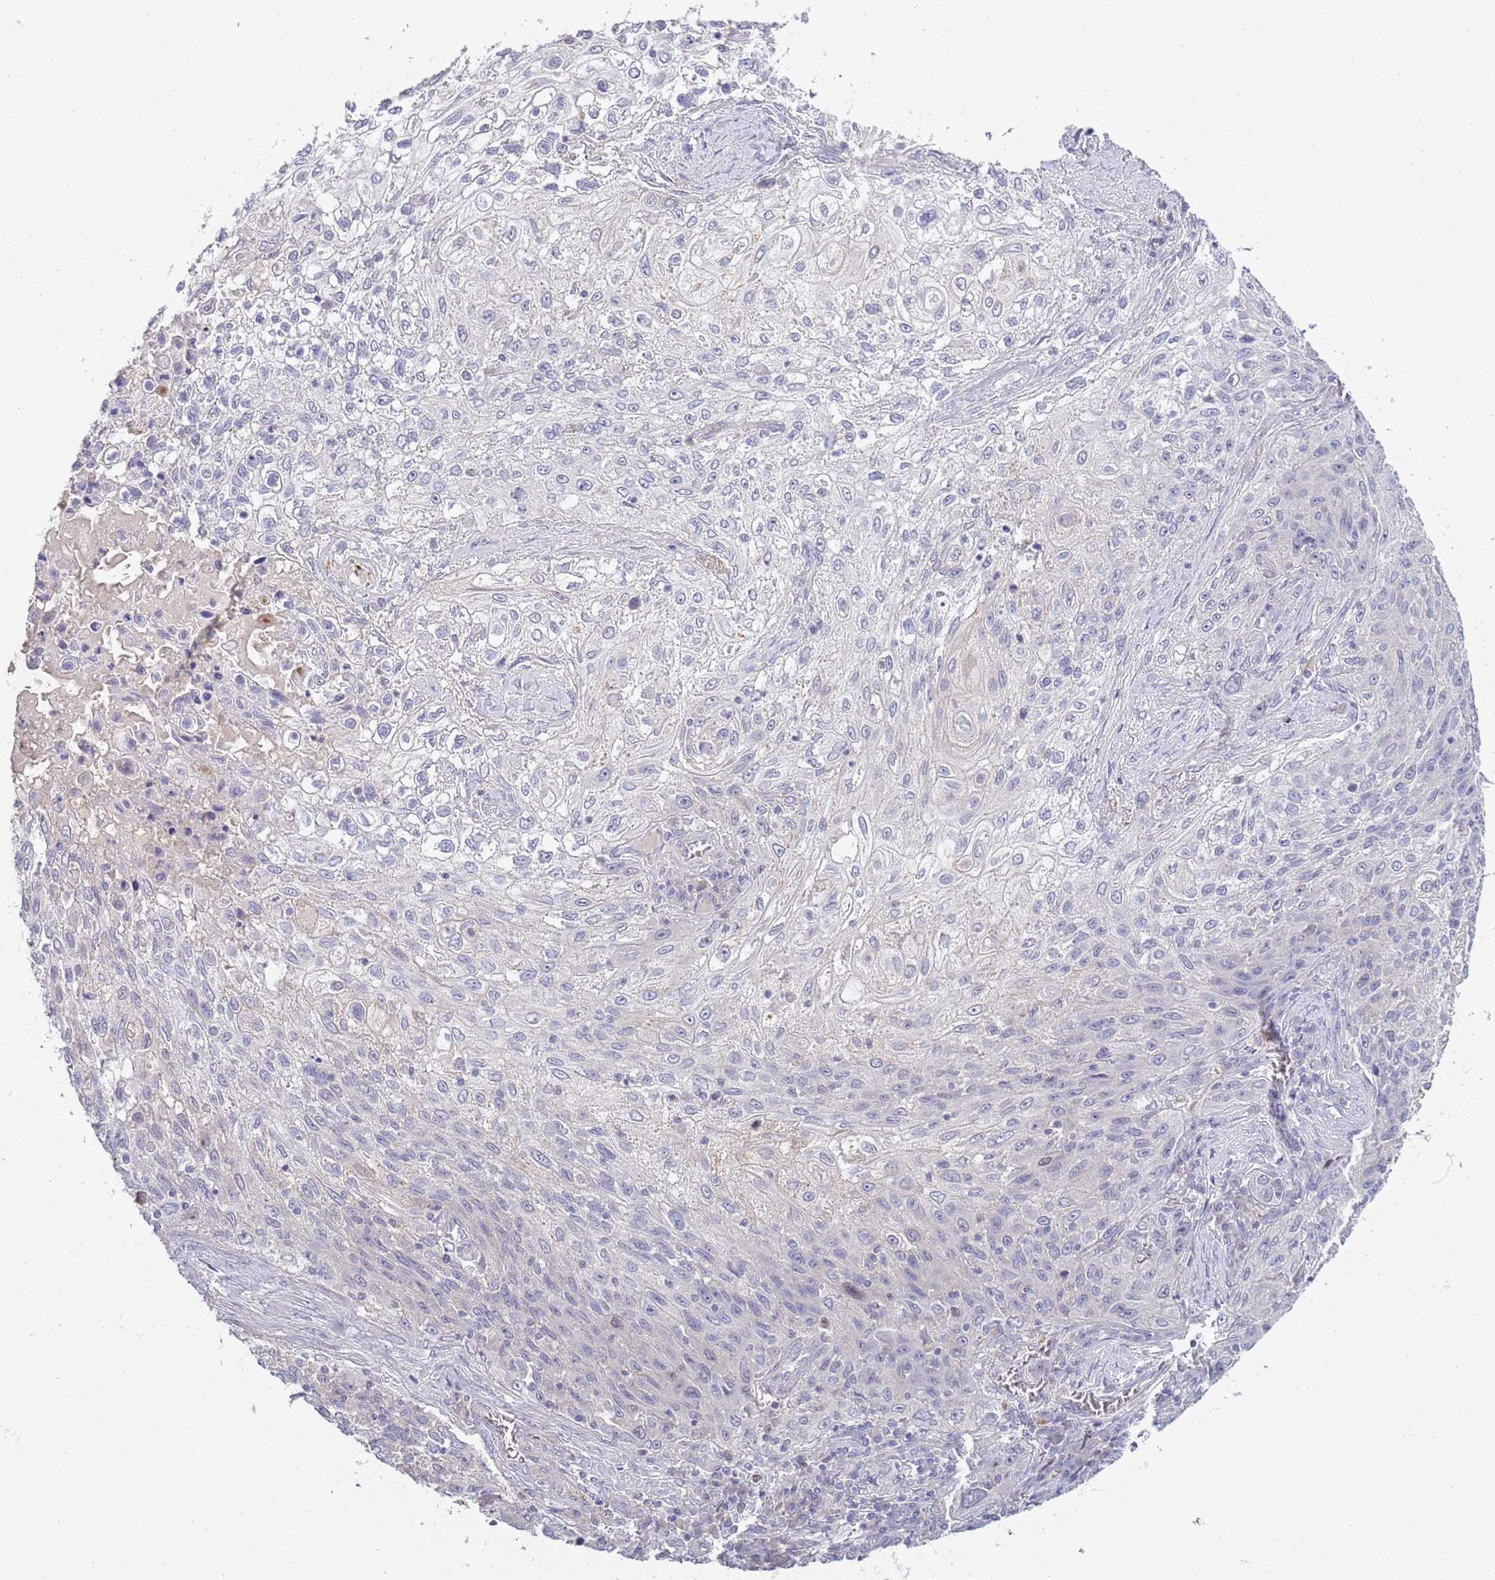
{"staining": {"intensity": "negative", "quantity": "none", "location": "none"}, "tissue": "lung cancer", "cell_type": "Tumor cells", "image_type": "cancer", "snomed": [{"axis": "morphology", "description": "Squamous cell carcinoma, NOS"}, {"axis": "topography", "description": "Lung"}], "caption": "Immunohistochemical staining of lung squamous cell carcinoma reveals no significant positivity in tumor cells.", "gene": "PIMREG", "patient": {"sex": "female", "age": 69}}